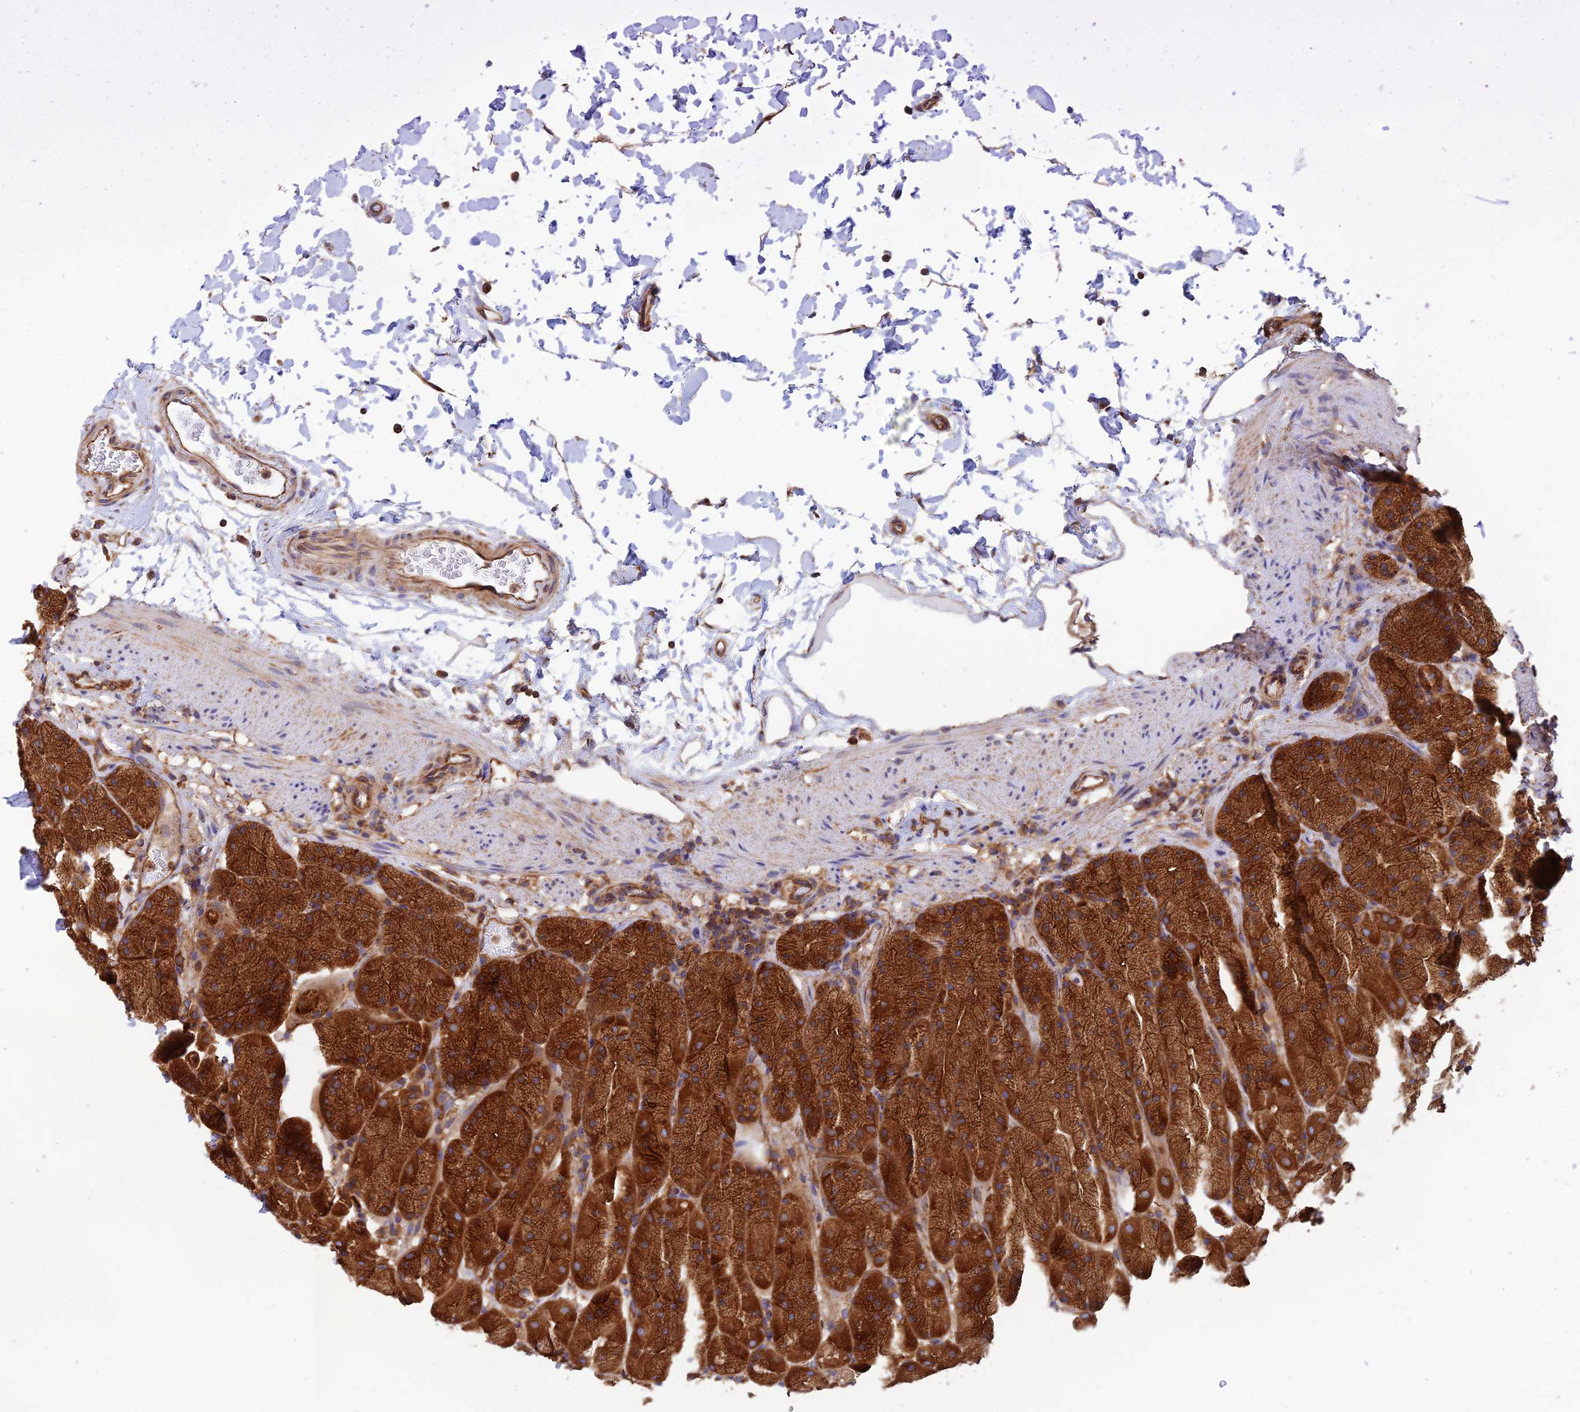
{"staining": {"intensity": "strong", "quantity": ">75%", "location": "cytoplasmic/membranous"}, "tissue": "stomach", "cell_type": "Glandular cells", "image_type": "normal", "snomed": [{"axis": "morphology", "description": "Normal tissue, NOS"}, {"axis": "topography", "description": "Stomach, upper"}, {"axis": "topography", "description": "Stomach, lower"}], "caption": "The micrograph shows immunohistochemical staining of benign stomach. There is strong cytoplasmic/membranous staining is seen in about >75% of glandular cells.", "gene": "DCTN2", "patient": {"sex": "male", "age": 67}}